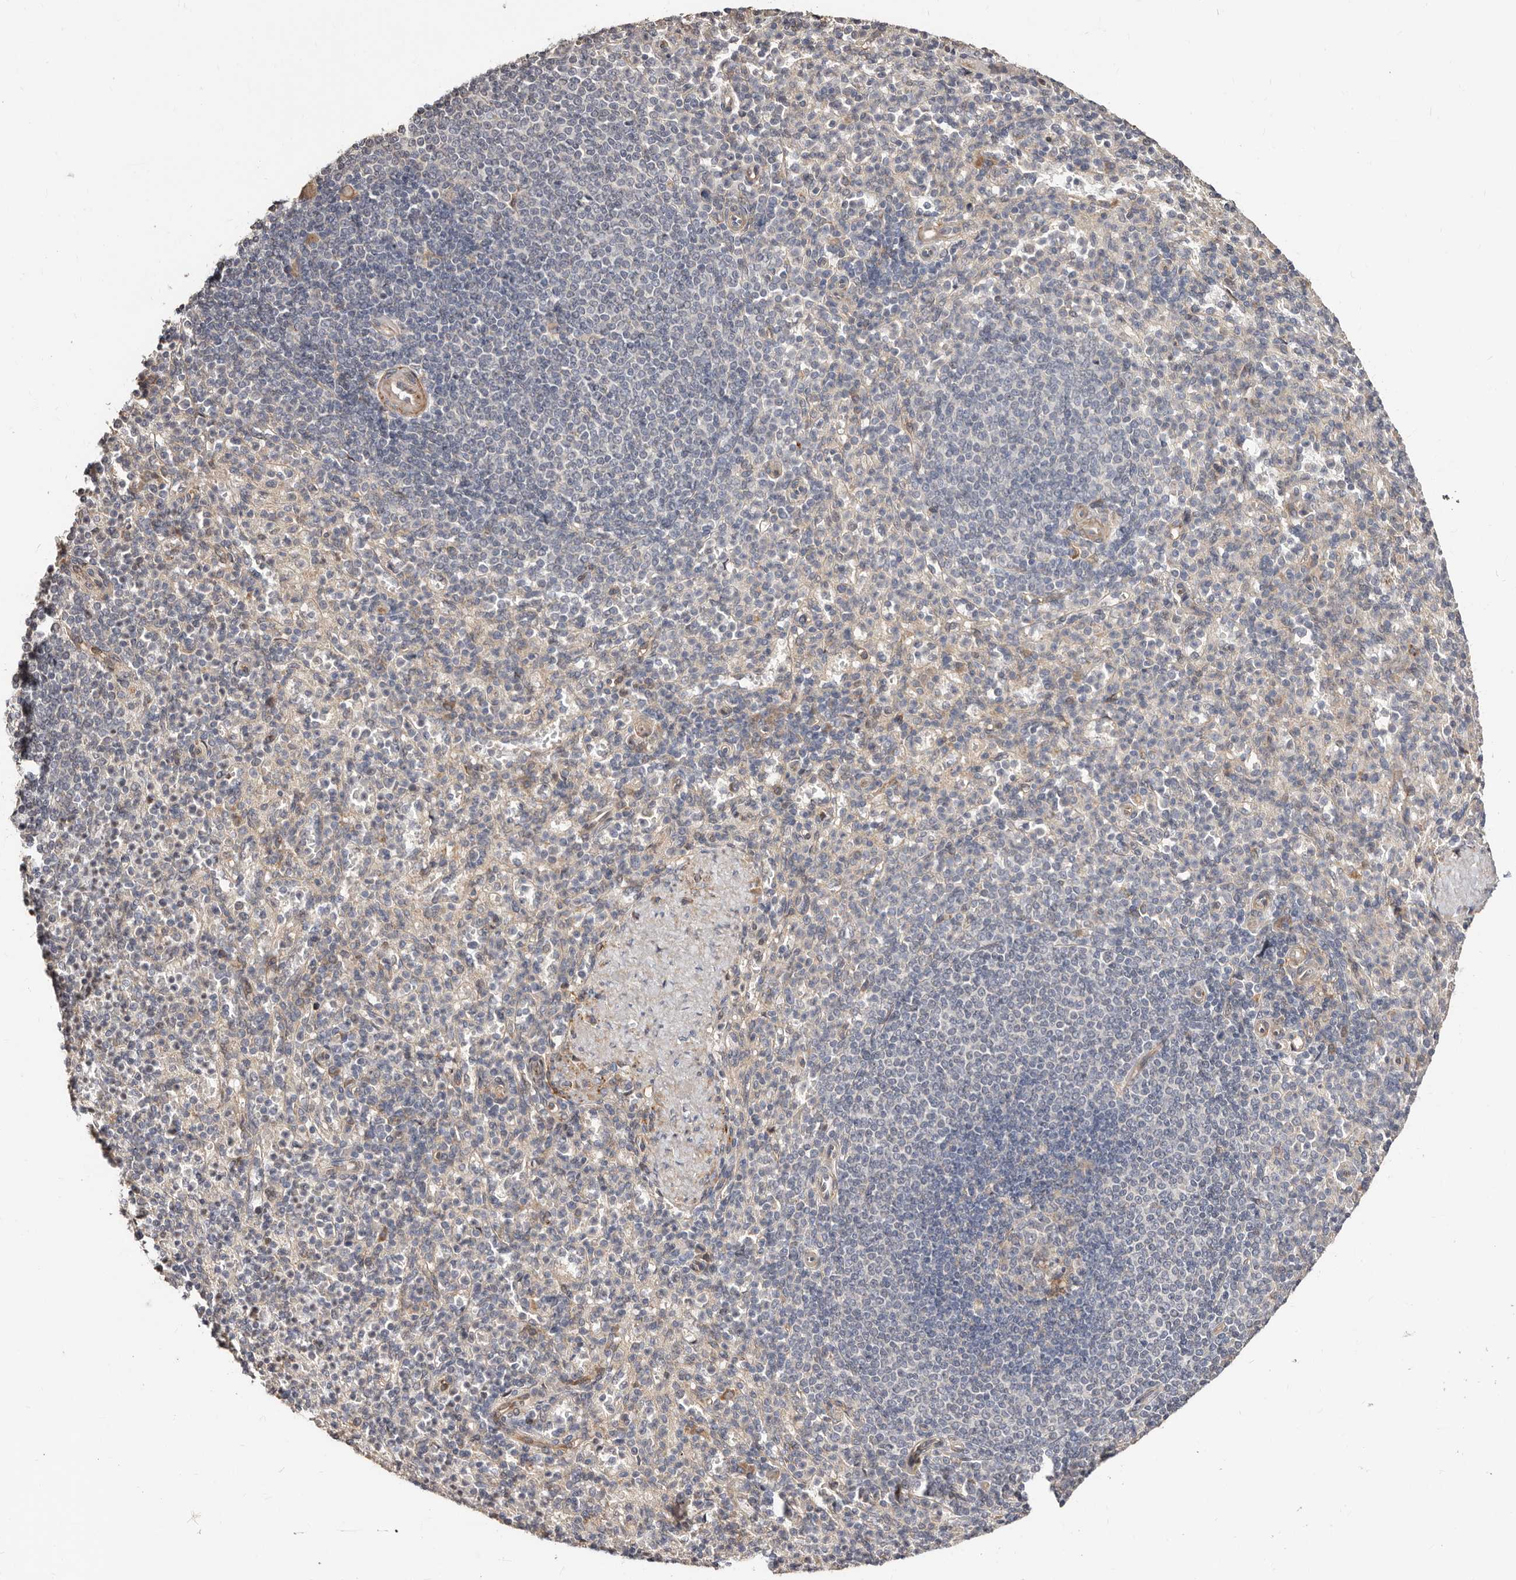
{"staining": {"intensity": "weak", "quantity": "<25%", "location": "cytoplasmic/membranous"}, "tissue": "spleen", "cell_type": "Cells in red pulp", "image_type": "normal", "snomed": [{"axis": "morphology", "description": "Normal tissue, NOS"}, {"axis": "topography", "description": "Spleen"}], "caption": "Immunohistochemistry (IHC) of normal spleen exhibits no expression in cells in red pulp.", "gene": "APOL6", "patient": {"sex": "female", "age": 74}}